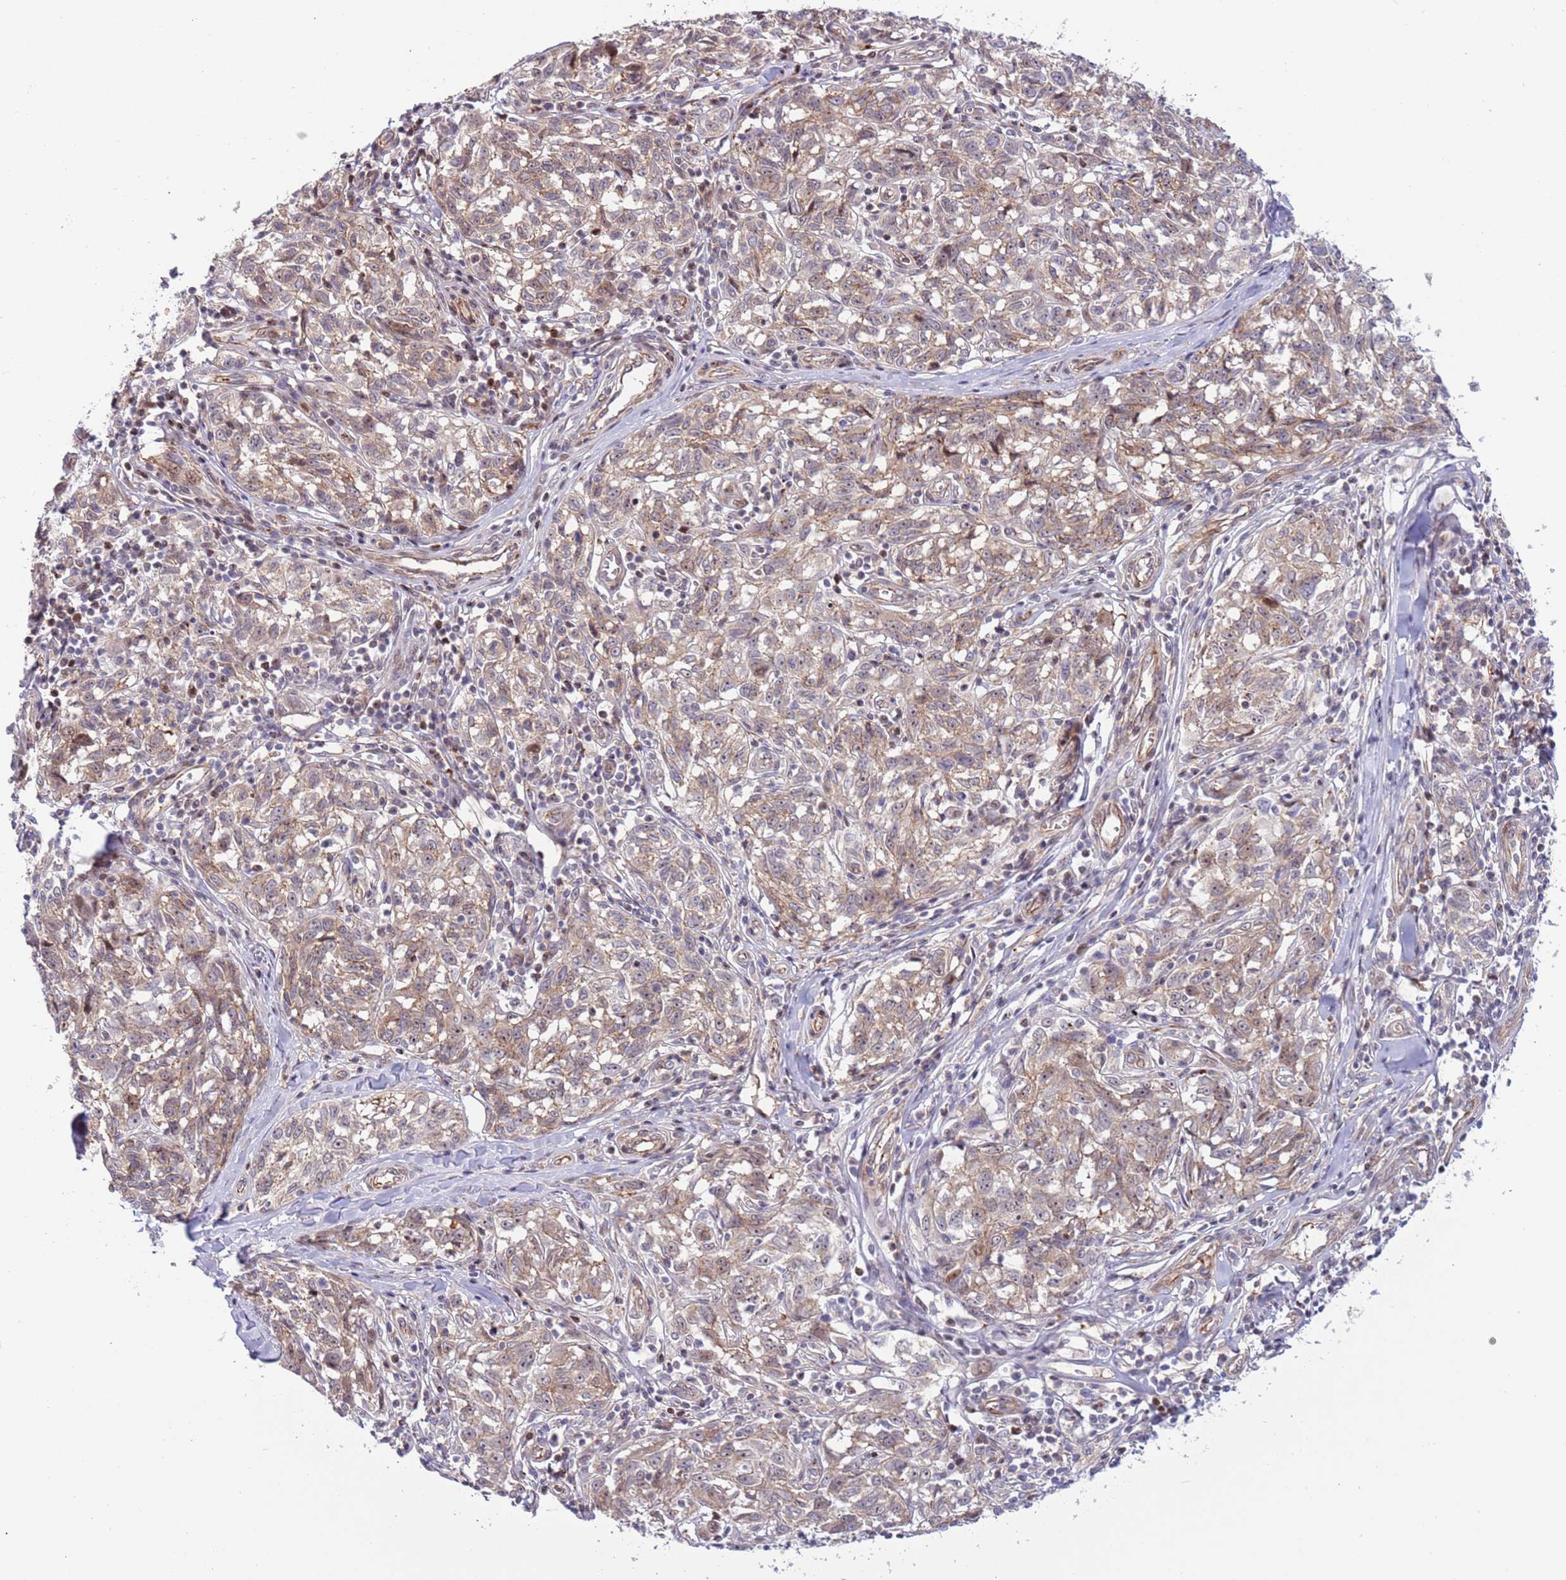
{"staining": {"intensity": "weak", "quantity": ">75%", "location": "cytoplasmic/membranous"}, "tissue": "melanoma", "cell_type": "Tumor cells", "image_type": "cancer", "snomed": [{"axis": "morphology", "description": "Normal tissue, NOS"}, {"axis": "morphology", "description": "Malignant melanoma, NOS"}, {"axis": "topography", "description": "Skin"}], "caption": "DAB (3,3'-diaminobenzidine) immunohistochemical staining of malignant melanoma displays weak cytoplasmic/membranous protein positivity in about >75% of tumor cells. (DAB (3,3'-diaminobenzidine) = brown stain, brightfield microscopy at high magnification).", "gene": "ITGB6", "patient": {"sex": "female", "age": 64}}